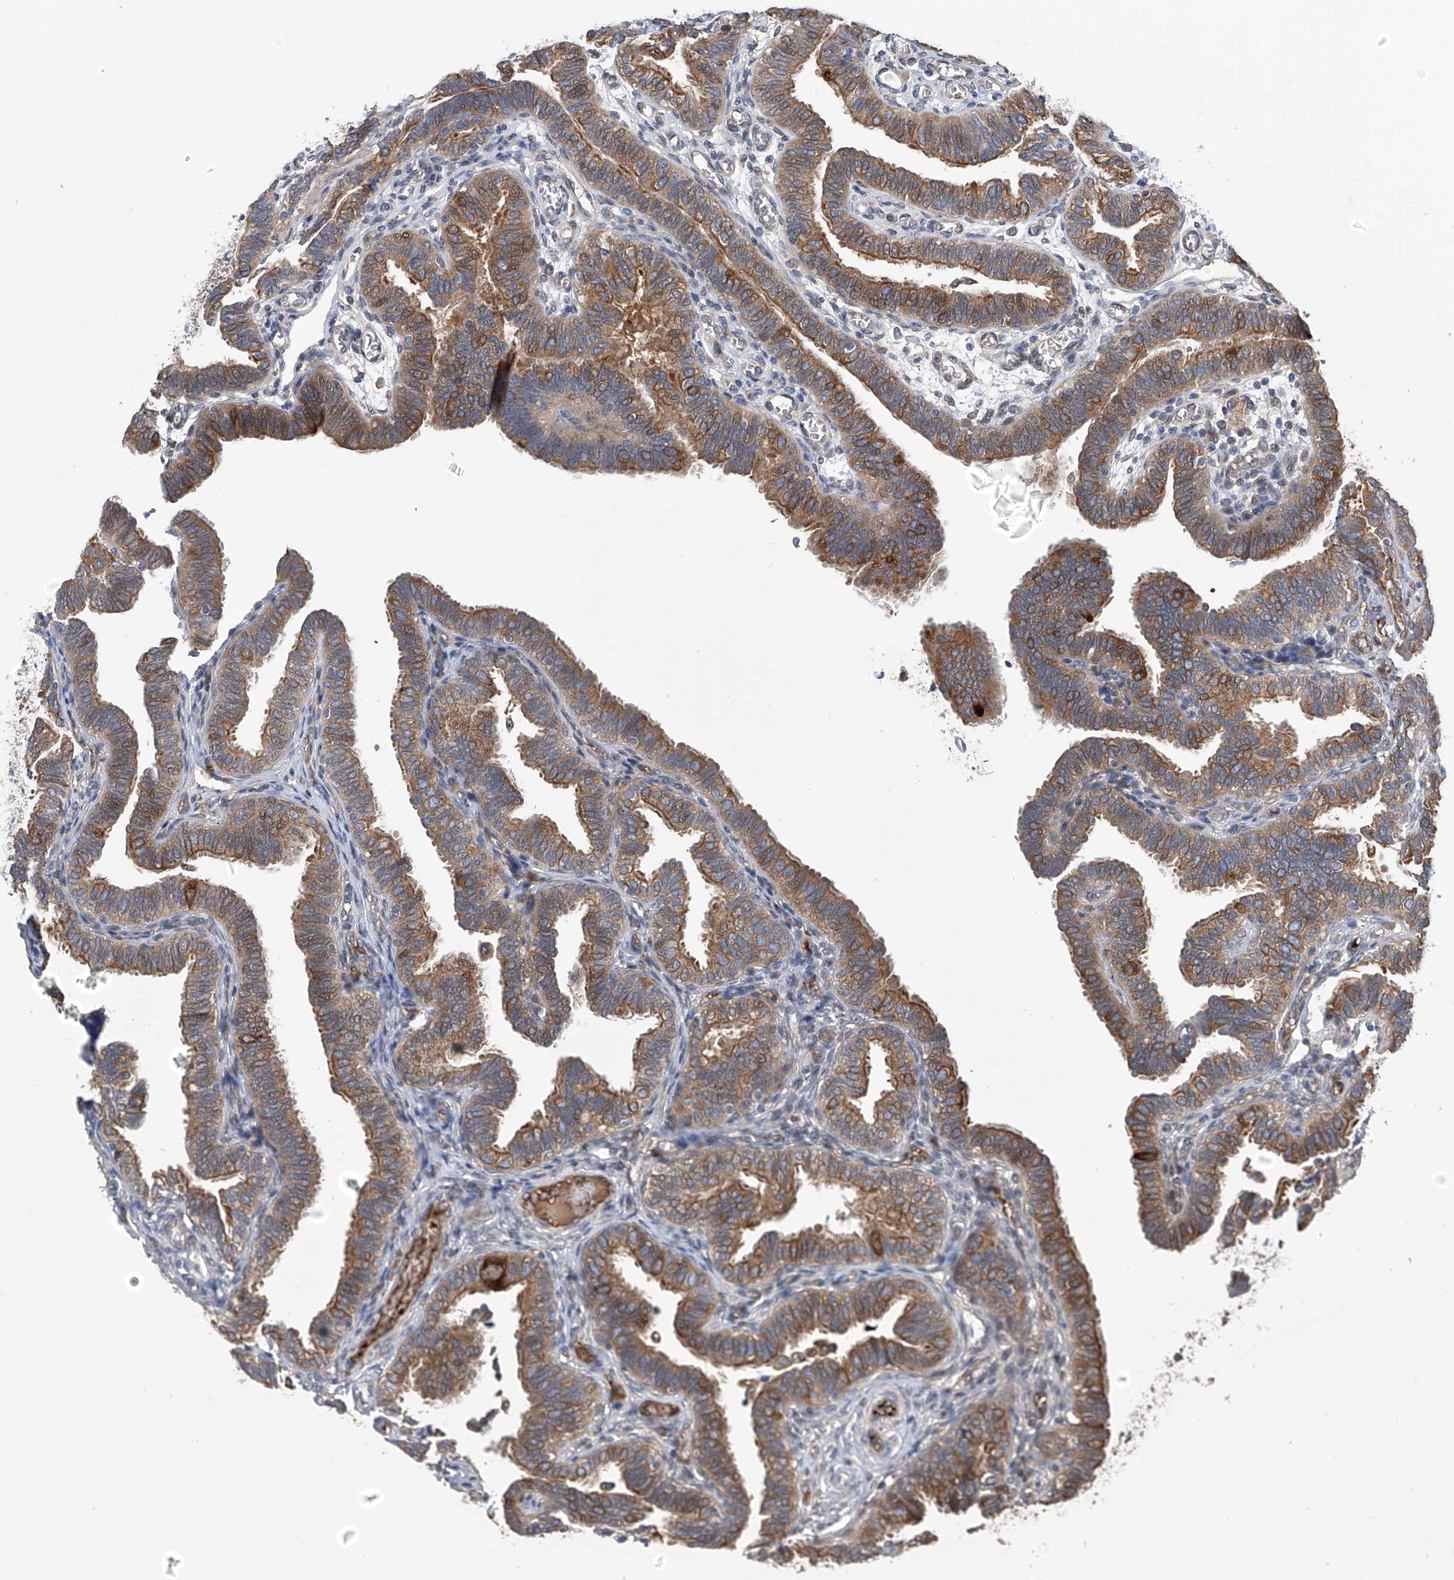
{"staining": {"intensity": "moderate", "quantity": ">75%", "location": "cytoplasmic/membranous"}, "tissue": "fallopian tube", "cell_type": "Glandular cells", "image_type": "normal", "snomed": [{"axis": "morphology", "description": "Normal tissue, NOS"}, {"axis": "topography", "description": "Fallopian tube"}], "caption": "Brown immunohistochemical staining in normal human fallopian tube displays moderate cytoplasmic/membranous expression in approximately >75% of glandular cells.", "gene": "NUDT17", "patient": {"sex": "female", "age": 39}}